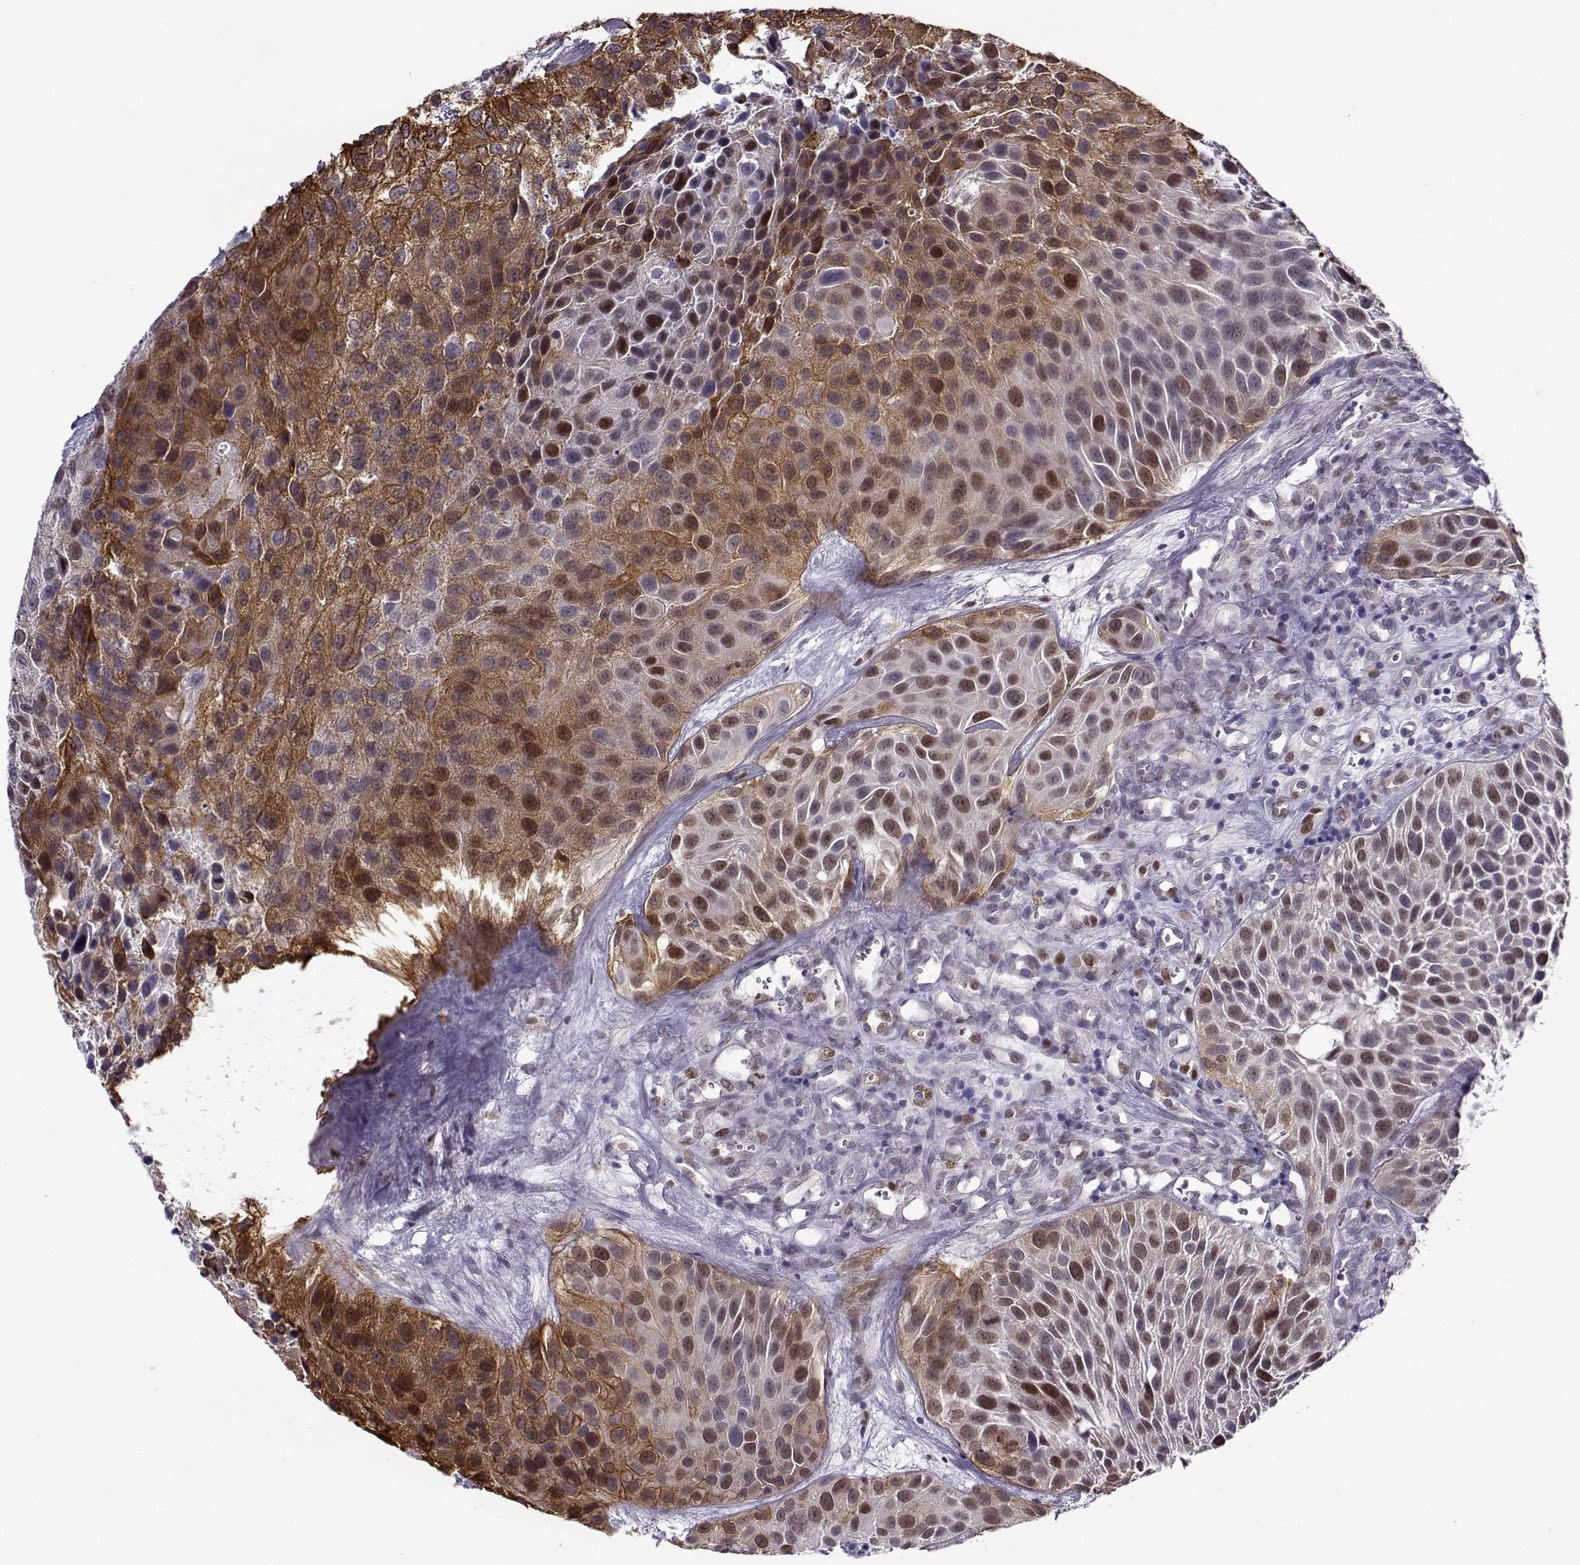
{"staining": {"intensity": "moderate", "quantity": "25%-75%", "location": "cytoplasmic/membranous"}, "tissue": "urothelial cancer", "cell_type": "Tumor cells", "image_type": "cancer", "snomed": [{"axis": "morphology", "description": "Urothelial carcinoma, Low grade"}, {"axis": "topography", "description": "Urinary bladder"}], "caption": "Urothelial cancer stained for a protein exhibits moderate cytoplasmic/membranous positivity in tumor cells. Nuclei are stained in blue.", "gene": "BACH1", "patient": {"sex": "female", "age": 87}}